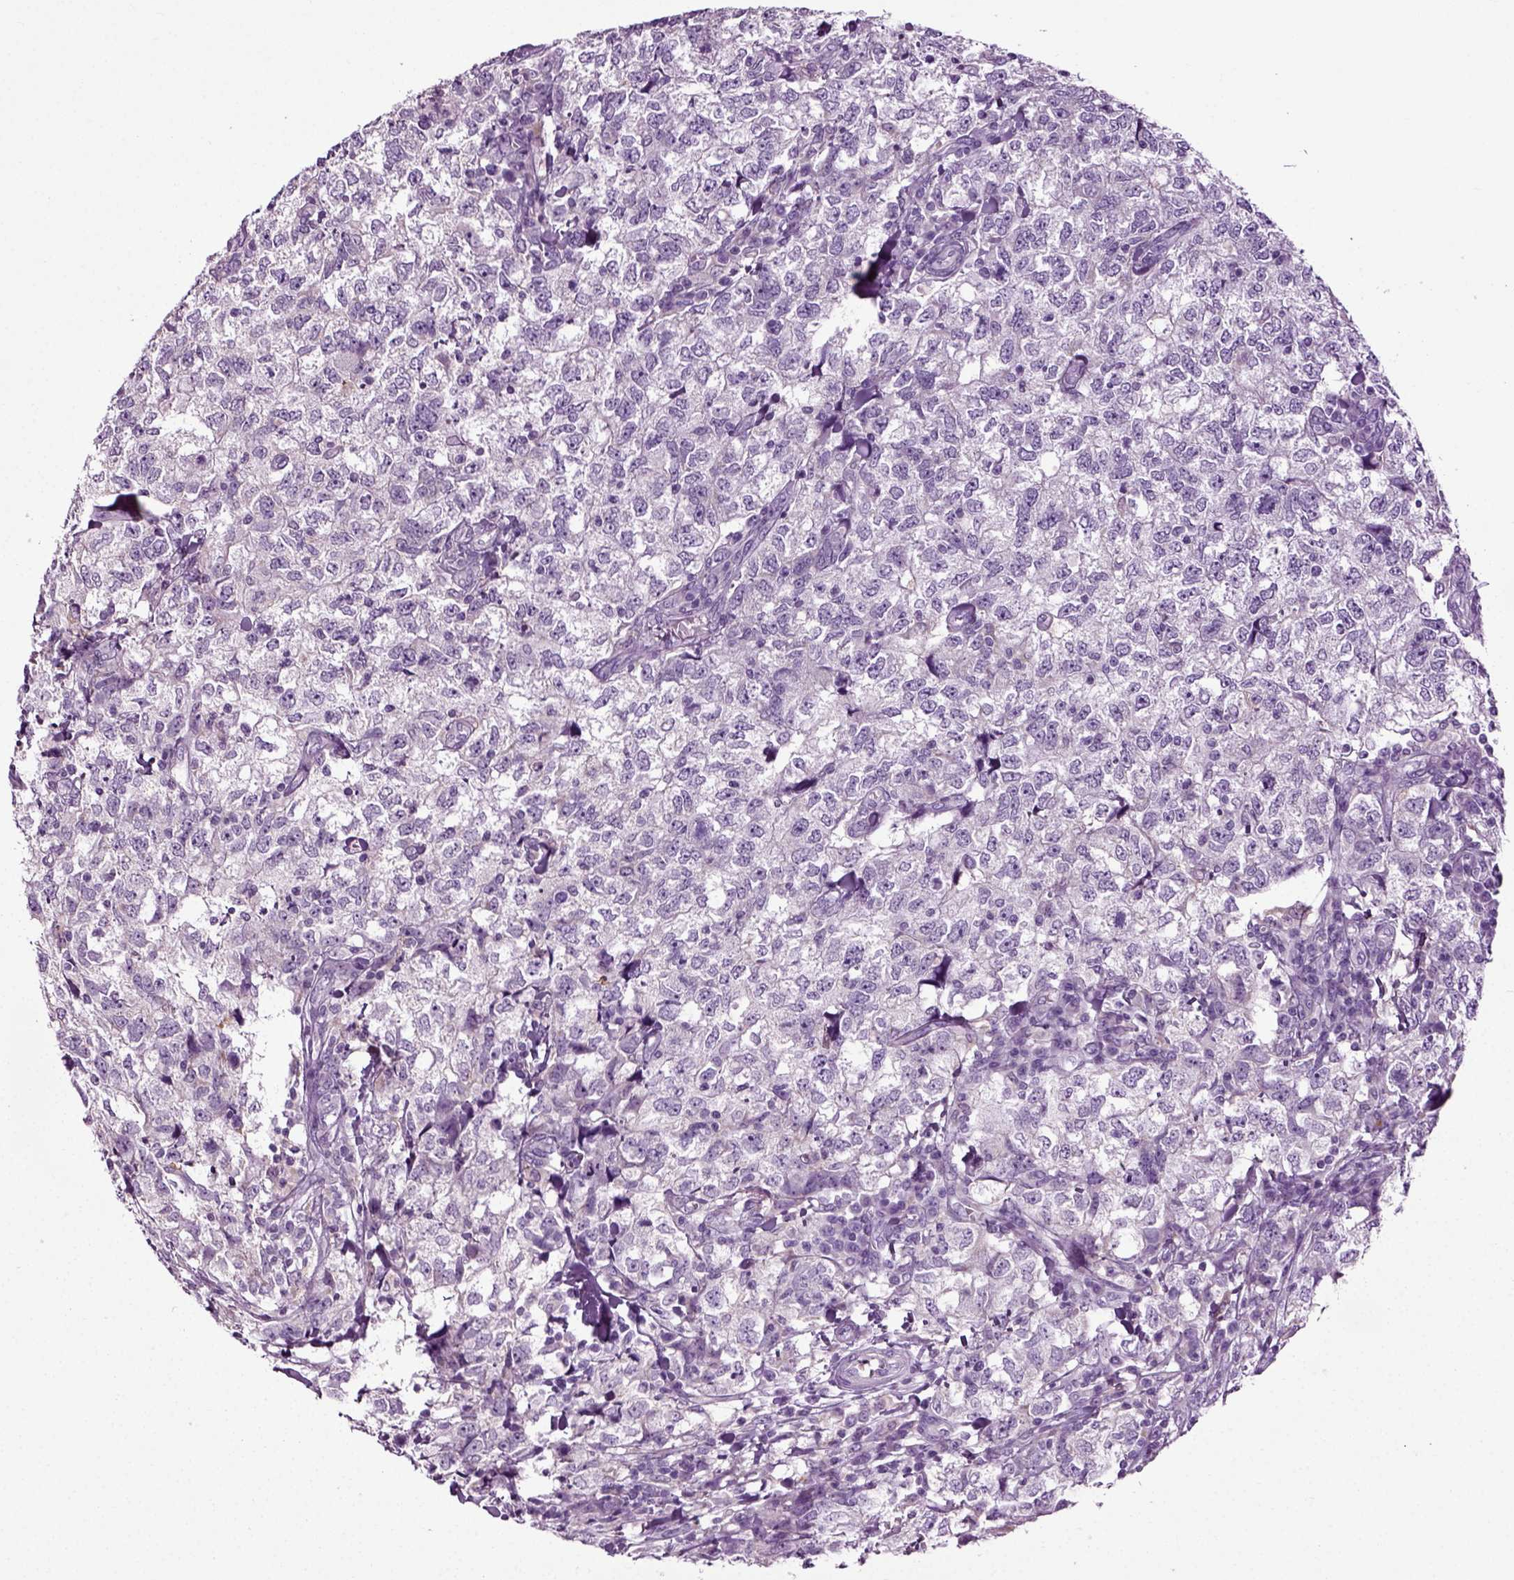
{"staining": {"intensity": "negative", "quantity": "none", "location": "none"}, "tissue": "breast cancer", "cell_type": "Tumor cells", "image_type": "cancer", "snomed": [{"axis": "morphology", "description": "Duct carcinoma"}, {"axis": "topography", "description": "Breast"}], "caption": "The immunohistochemistry image has no significant expression in tumor cells of breast invasive ductal carcinoma tissue. Brightfield microscopy of immunohistochemistry stained with DAB (brown) and hematoxylin (blue), captured at high magnification.", "gene": "DNAH10", "patient": {"sex": "female", "age": 30}}